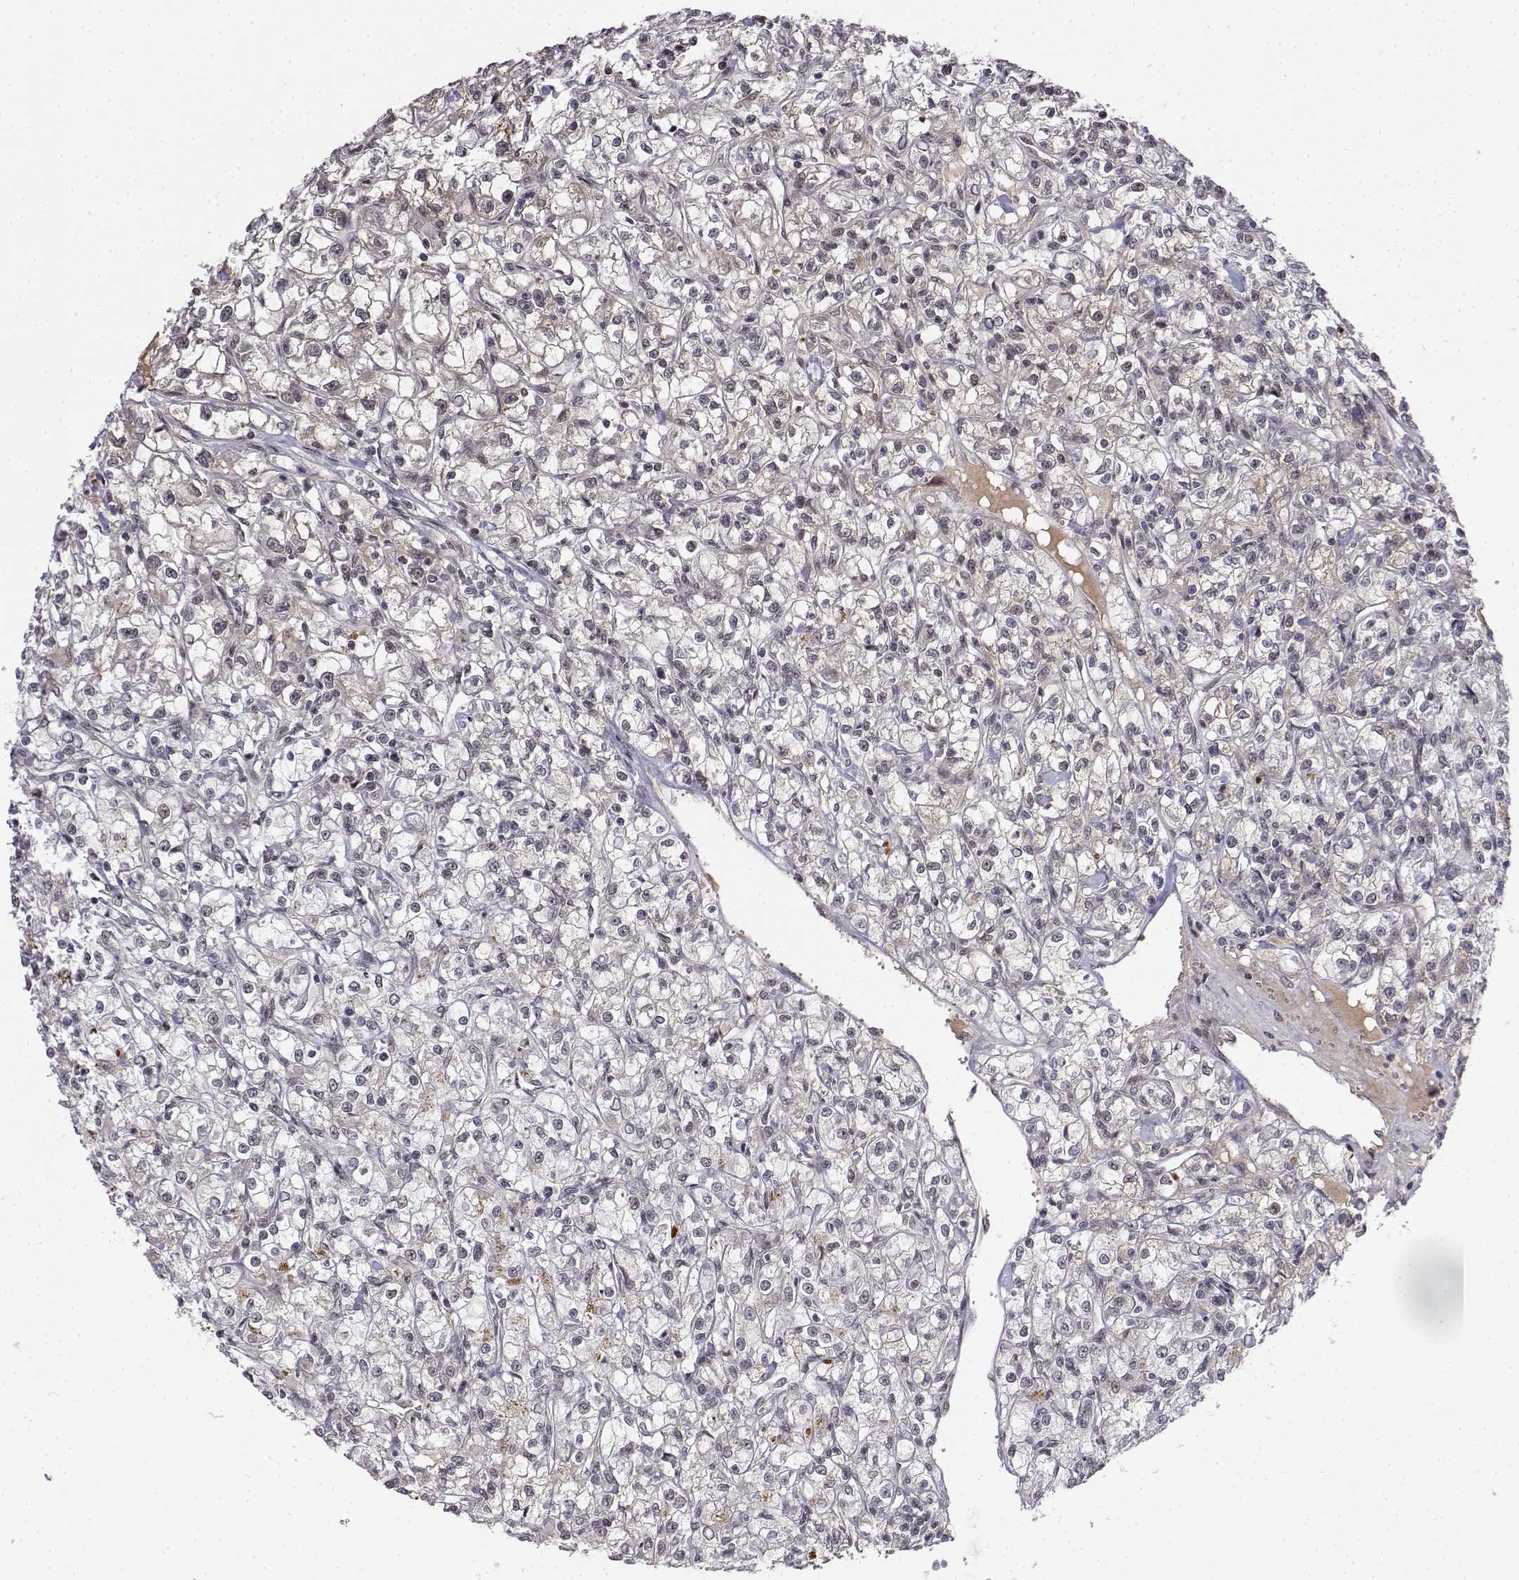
{"staining": {"intensity": "negative", "quantity": "none", "location": "none"}, "tissue": "renal cancer", "cell_type": "Tumor cells", "image_type": "cancer", "snomed": [{"axis": "morphology", "description": "Adenocarcinoma, NOS"}, {"axis": "topography", "description": "Kidney"}], "caption": "Tumor cells show no significant positivity in renal adenocarcinoma.", "gene": "ITGA7", "patient": {"sex": "female", "age": 59}}